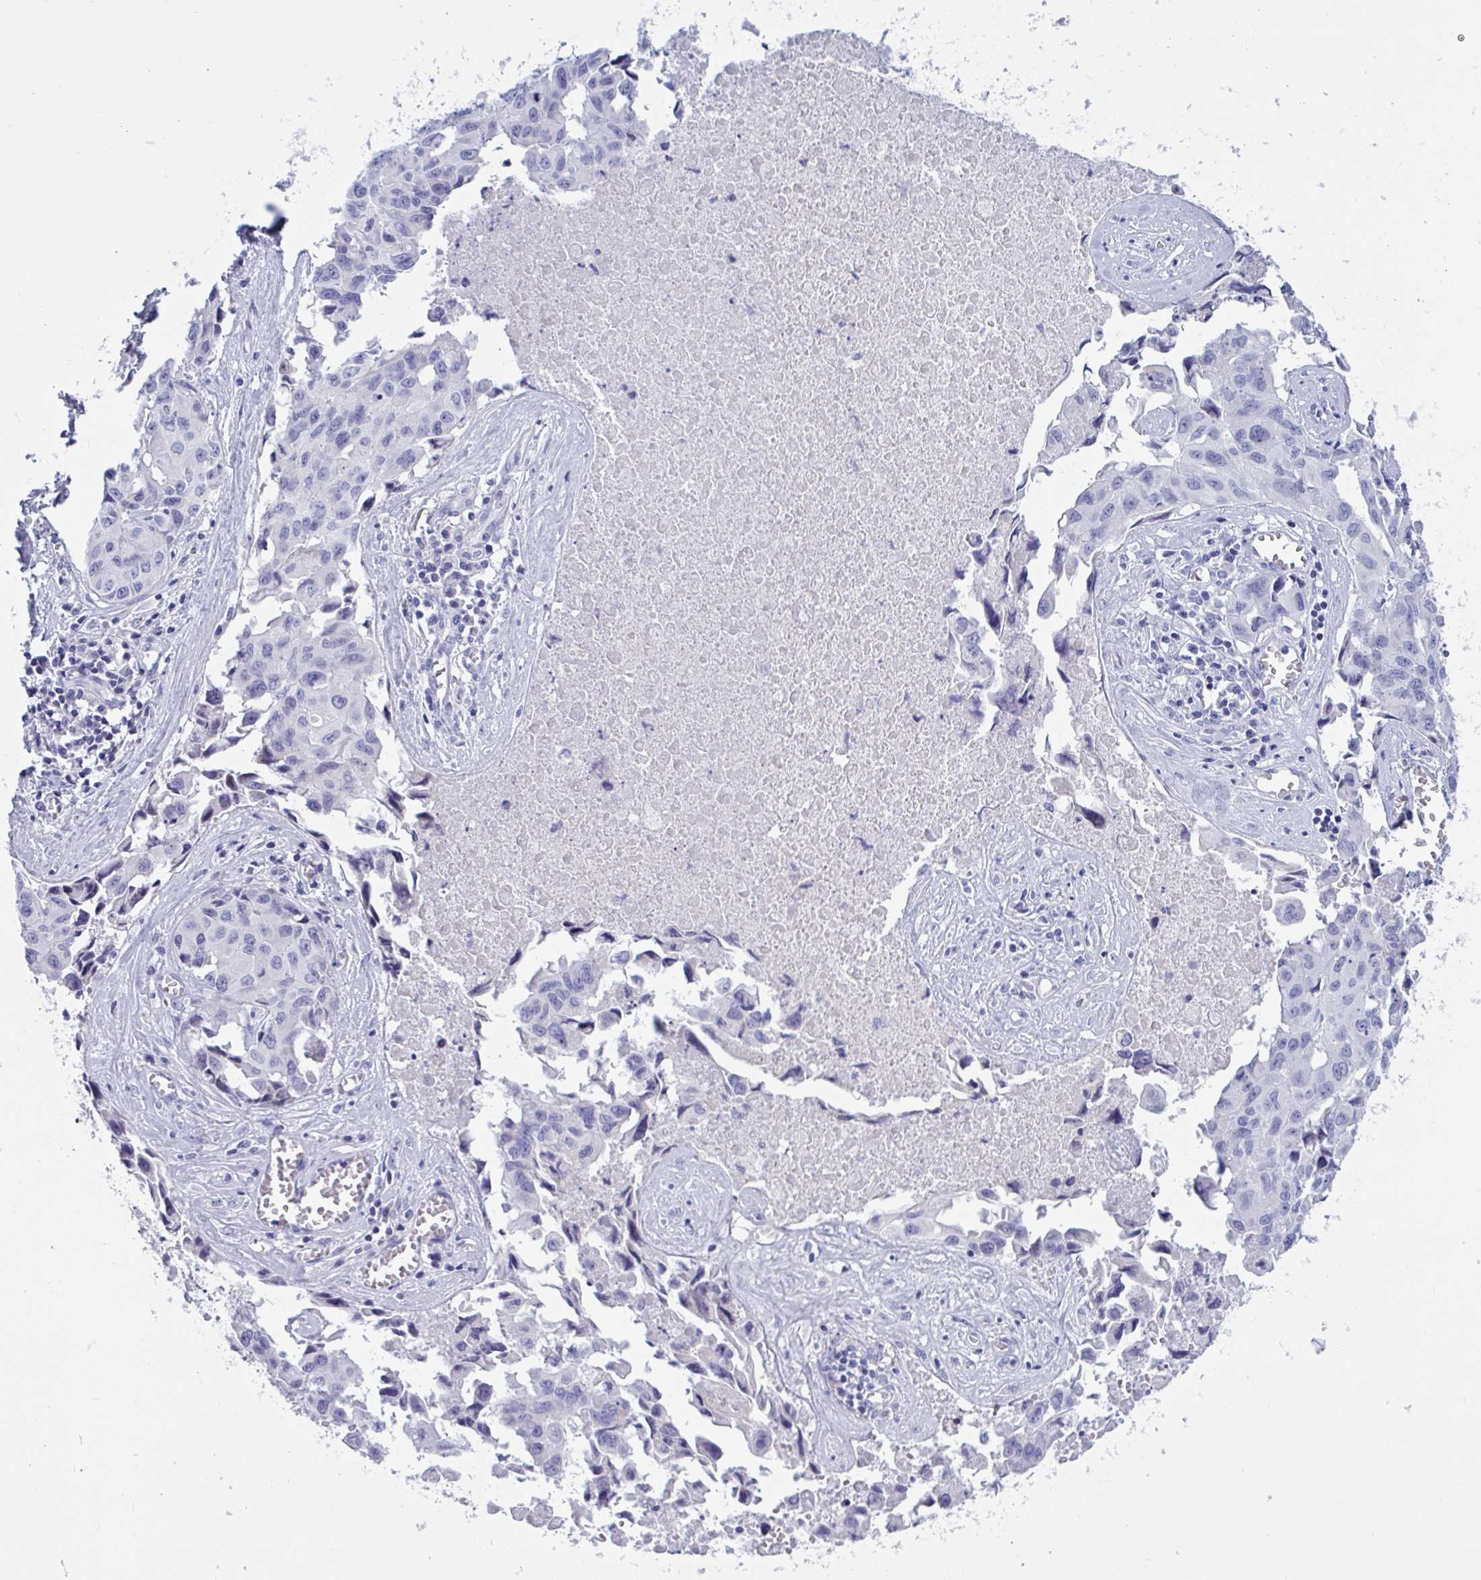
{"staining": {"intensity": "negative", "quantity": "none", "location": "none"}, "tissue": "lung cancer", "cell_type": "Tumor cells", "image_type": "cancer", "snomed": [{"axis": "morphology", "description": "Adenocarcinoma, NOS"}, {"axis": "topography", "description": "Lymph node"}, {"axis": "topography", "description": "Lung"}], "caption": "Human lung adenocarcinoma stained for a protein using immunohistochemistry reveals no positivity in tumor cells.", "gene": "OXLD1", "patient": {"sex": "male", "age": 64}}